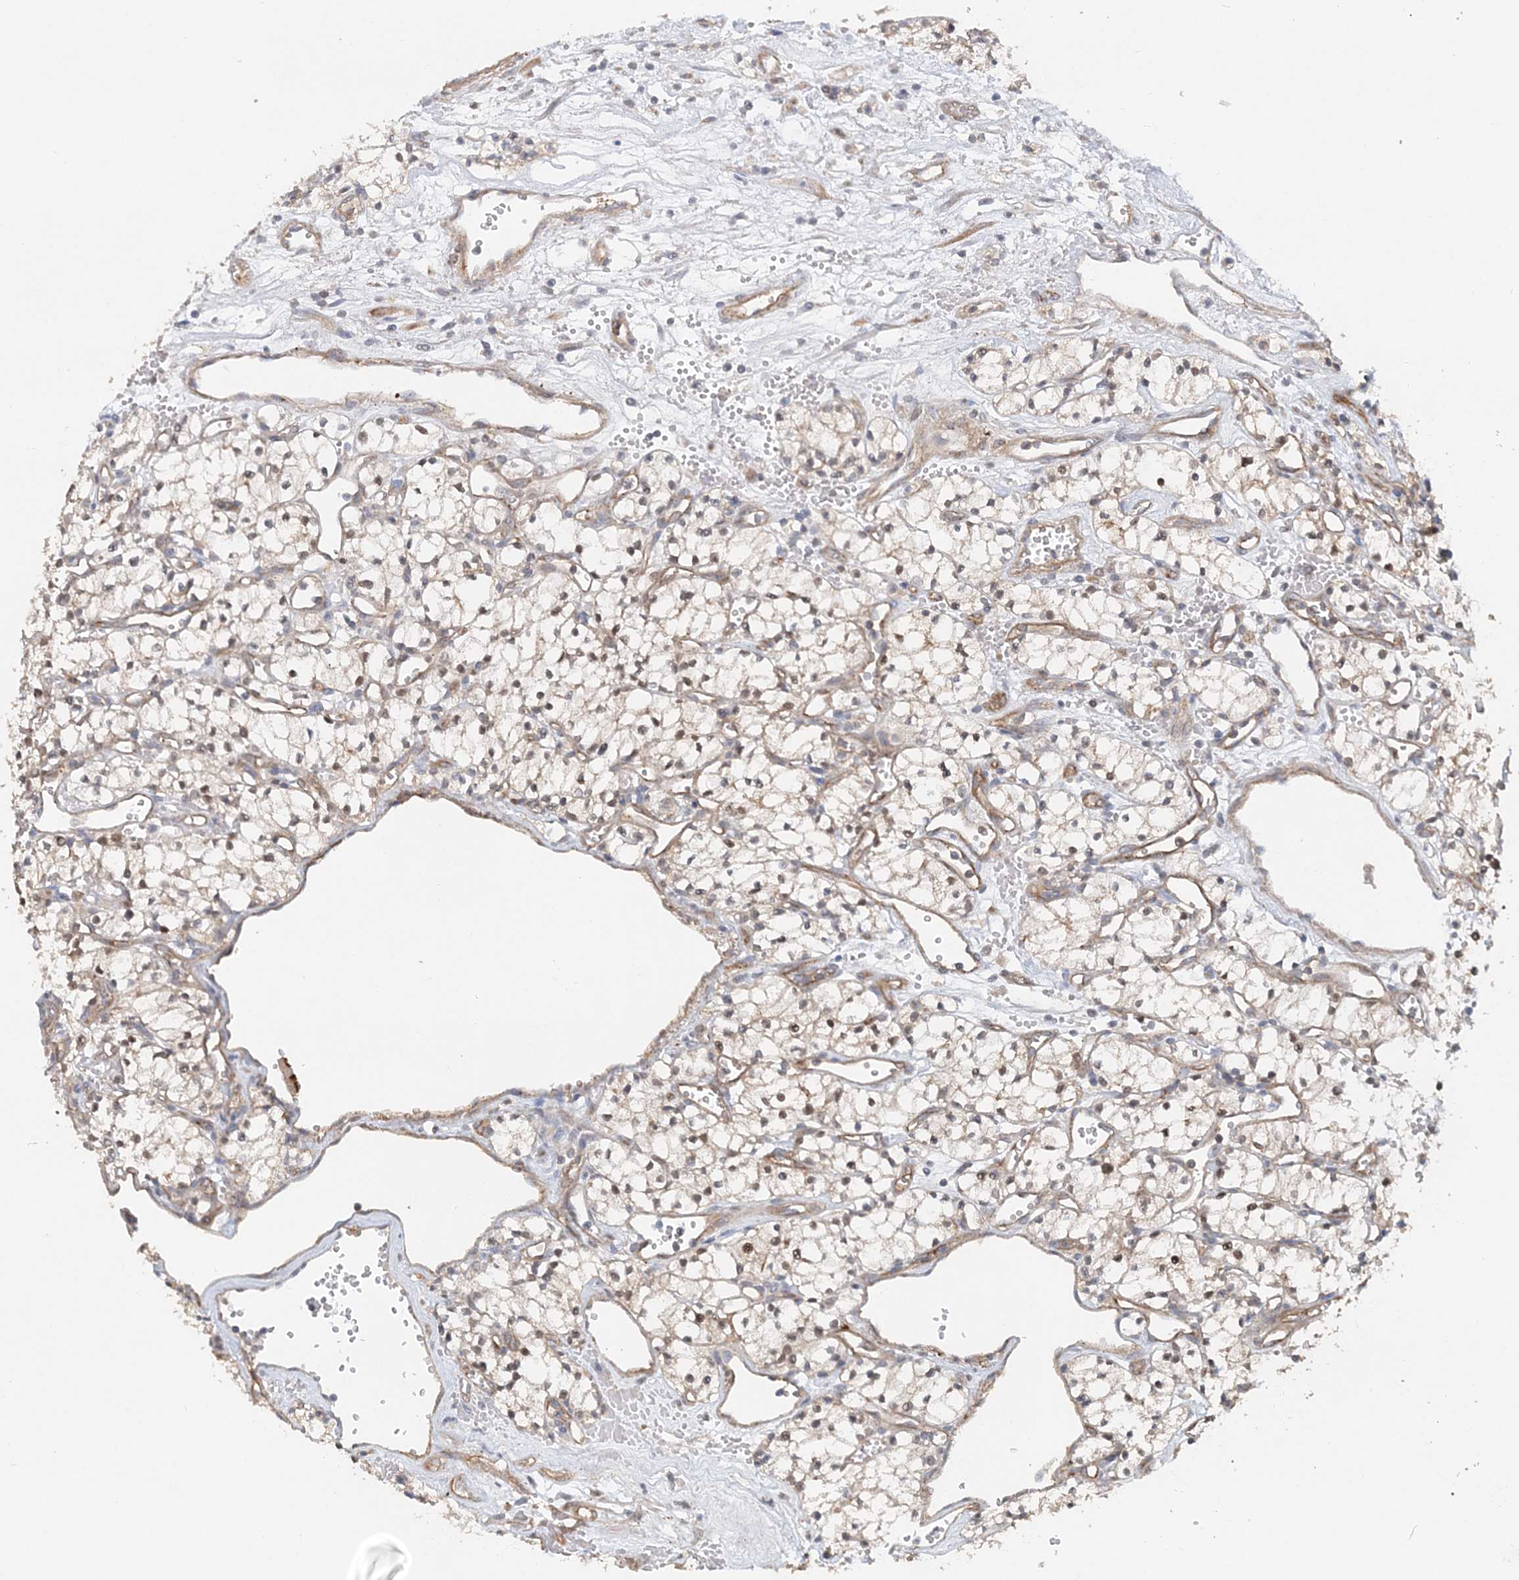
{"staining": {"intensity": "negative", "quantity": "none", "location": "none"}, "tissue": "renal cancer", "cell_type": "Tumor cells", "image_type": "cancer", "snomed": [{"axis": "morphology", "description": "Adenocarcinoma, NOS"}, {"axis": "topography", "description": "Kidney"}], "caption": "Immunohistochemical staining of human renal cancer exhibits no significant expression in tumor cells.", "gene": "MAT2B", "patient": {"sex": "male", "age": 59}}